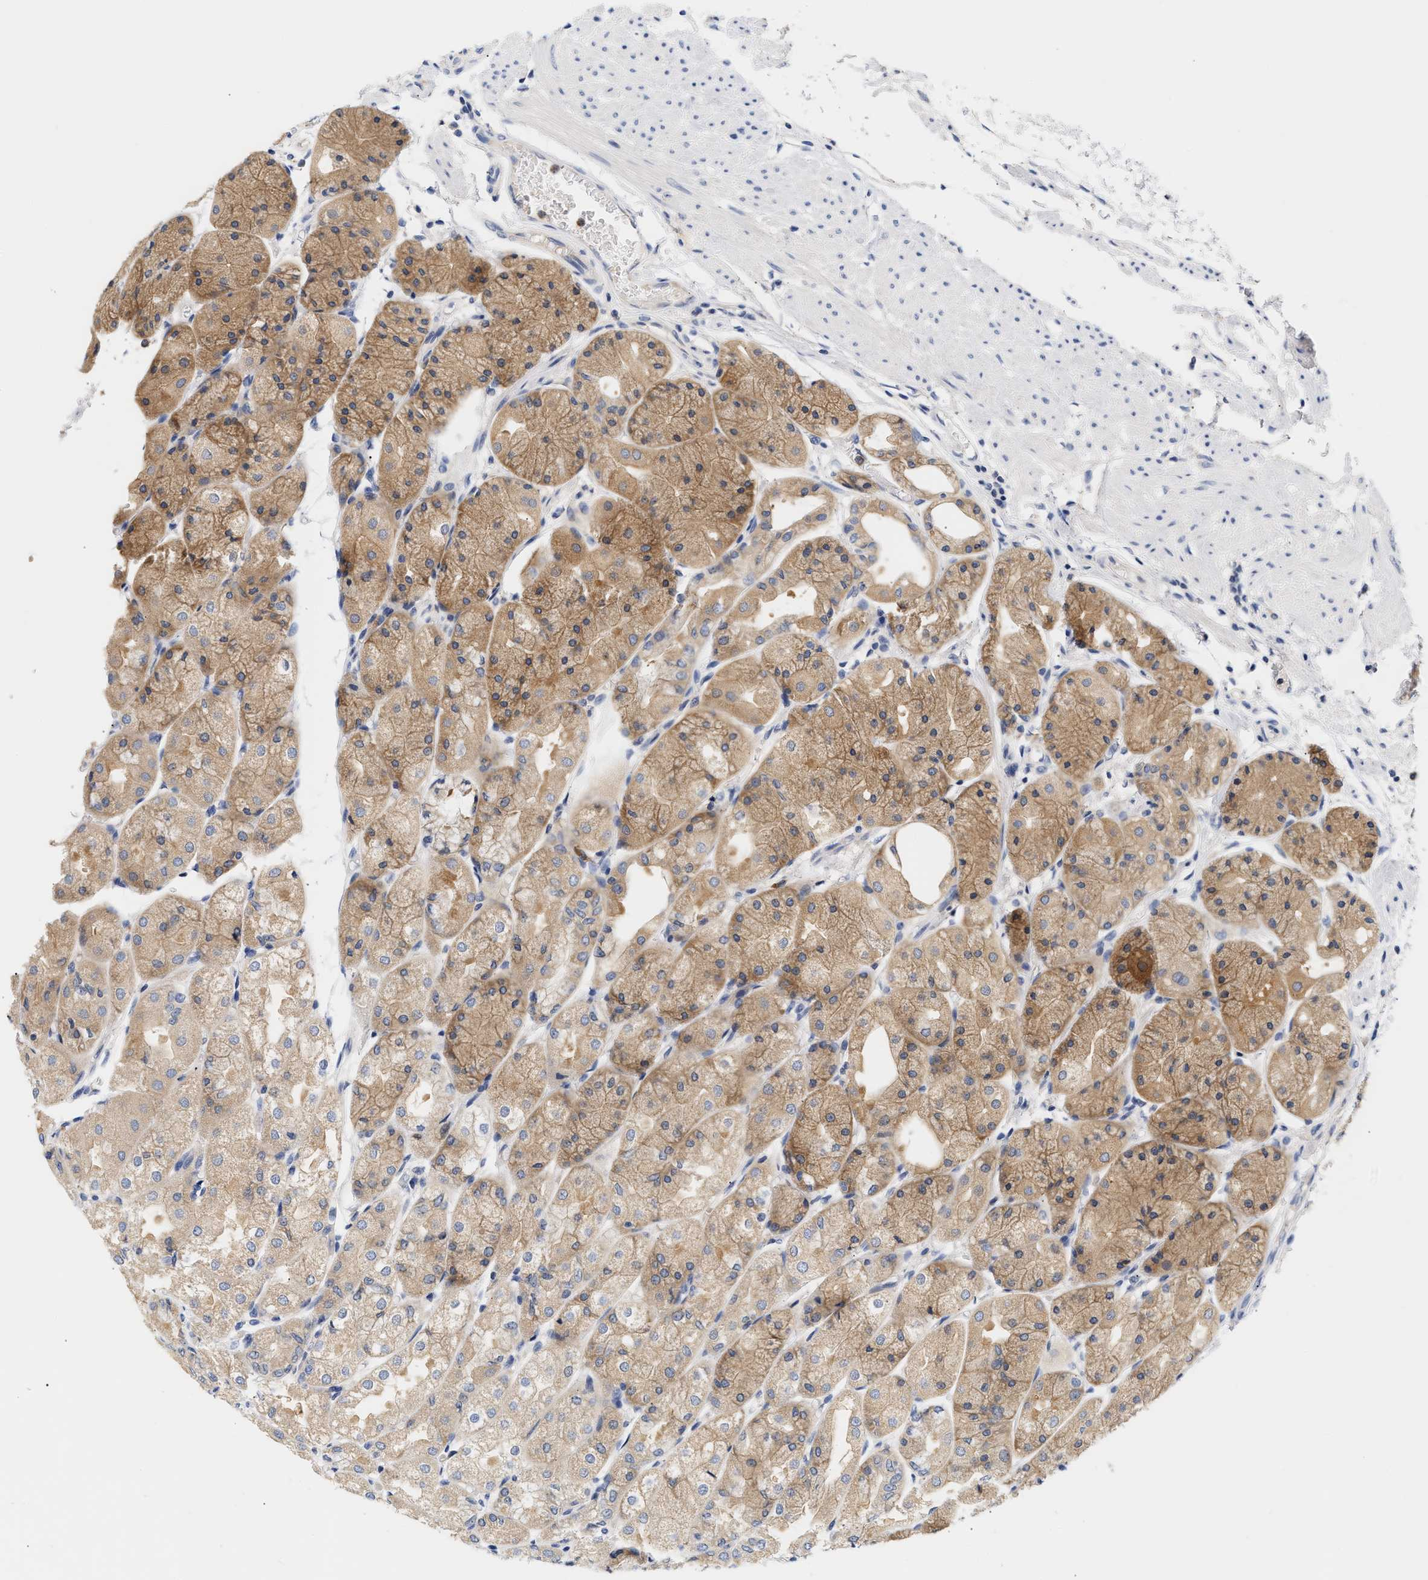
{"staining": {"intensity": "moderate", "quantity": ">75%", "location": "cytoplasmic/membranous"}, "tissue": "stomach", "cell_type": "Glandular cells", "image_type": "normal", "snomed": [{"axis": "morphology", "description": "Normal tissue, NOS"}, {"axis": "topography", "description": "Stomach, upper"}], "caption": "Human stomach stained for a protein (brown) shows moderate cytoplasmic/membranous positive staining in approximately >75% of glandular cells.", "gene": "TRIM50", "patient": {"sex": "male", "age": 72}}